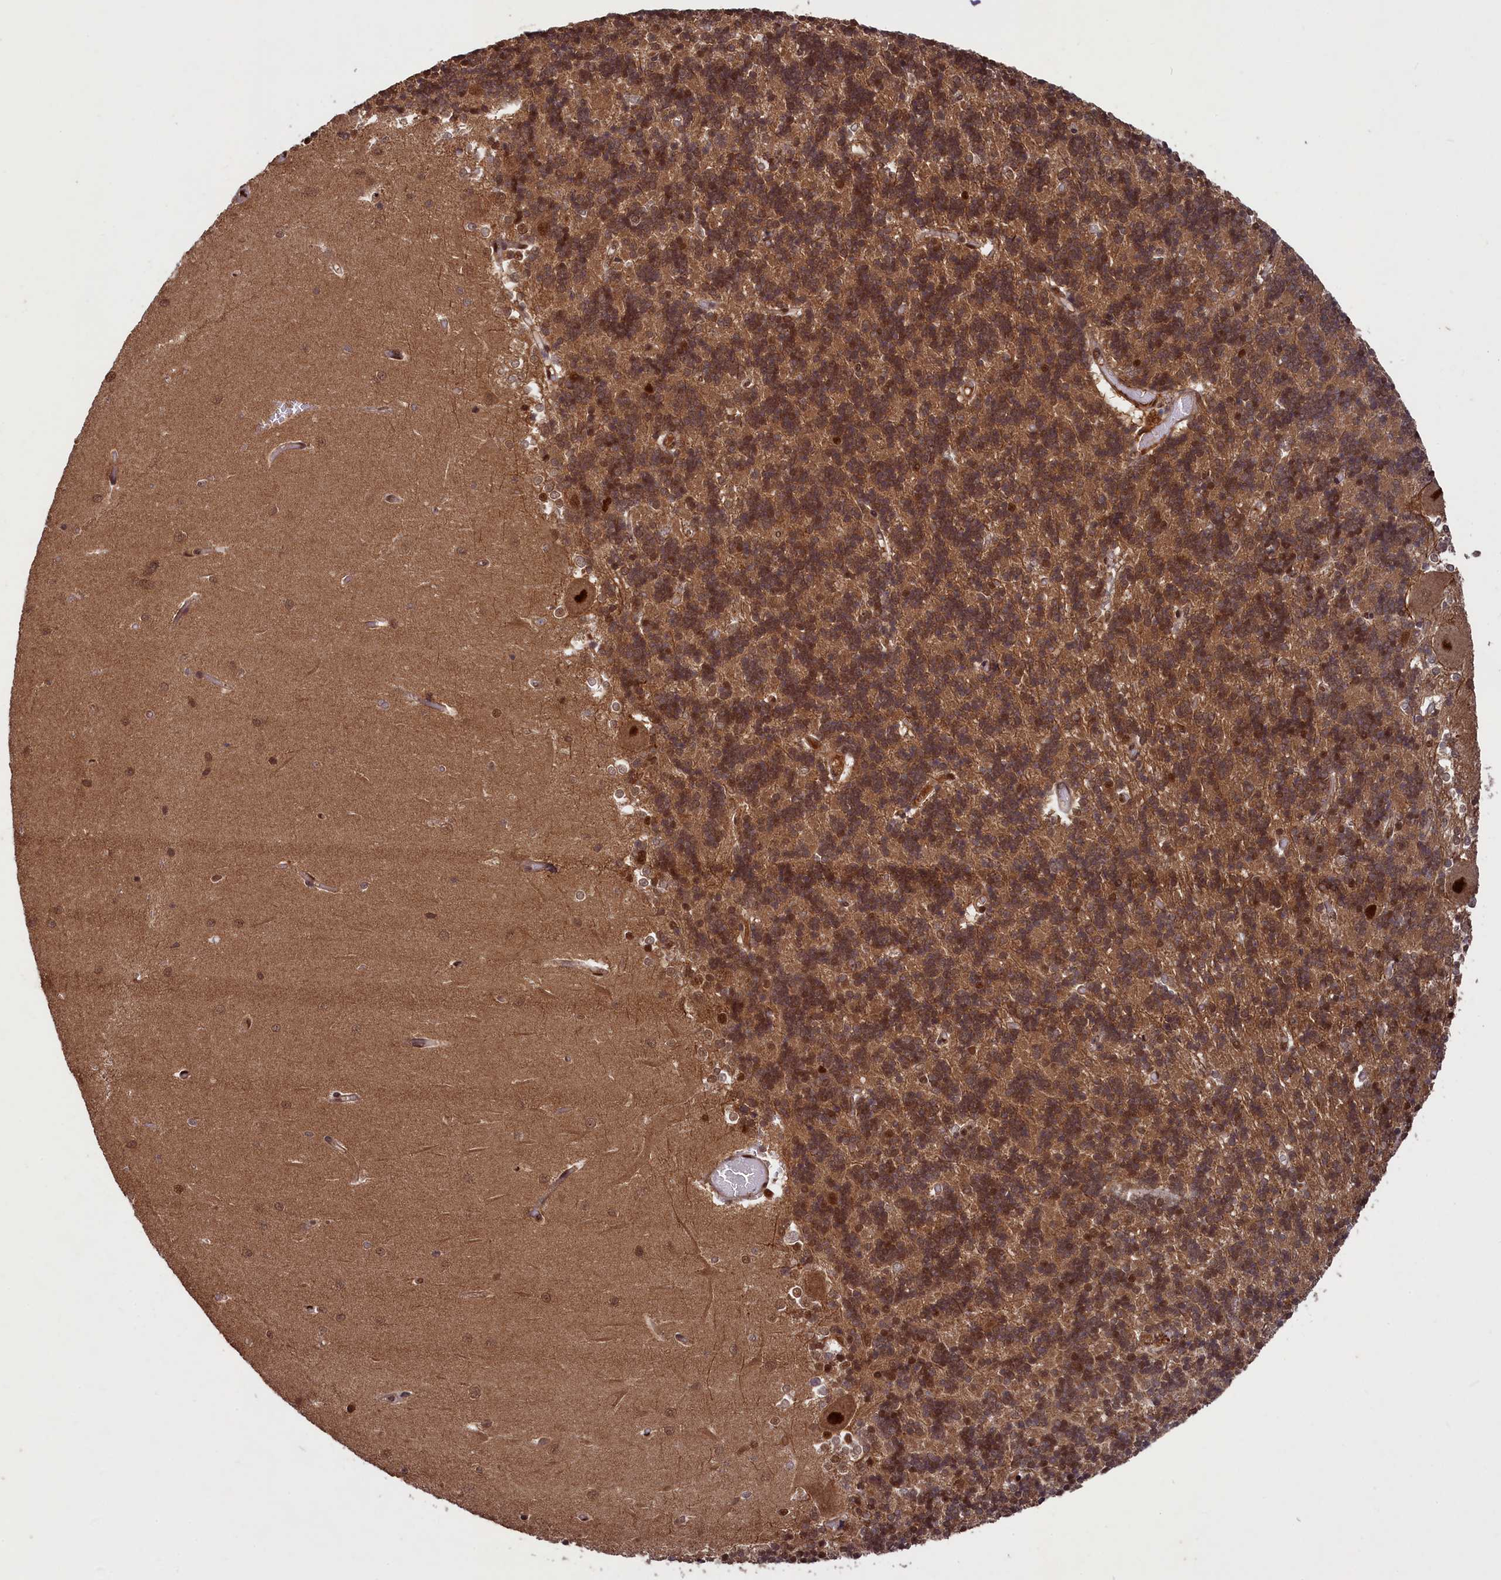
{"staining": {"intensity": "moderate", "quantity": ">75%", "location": "cytoplasmic/membranous,nuclear"}, "tissue": "cerebellum", "cell_type": "Cells in granular layer", "image_type": "normal", "snomed": [{"axis": "morphology", "description": "Normal tissue, NOS"}, {"axis": "topography", "description": "Cerebellum"}], "caption": "This micrograph demonstrates immunohistochemistry (IHC) staining of normal human cerebellum, with medium moderate cytoplasmic/membranous,nuclear expression in about >75% of cells in granular layer.", "gene": "NAE1", "patient": {"sex": "male", "age": 37}}